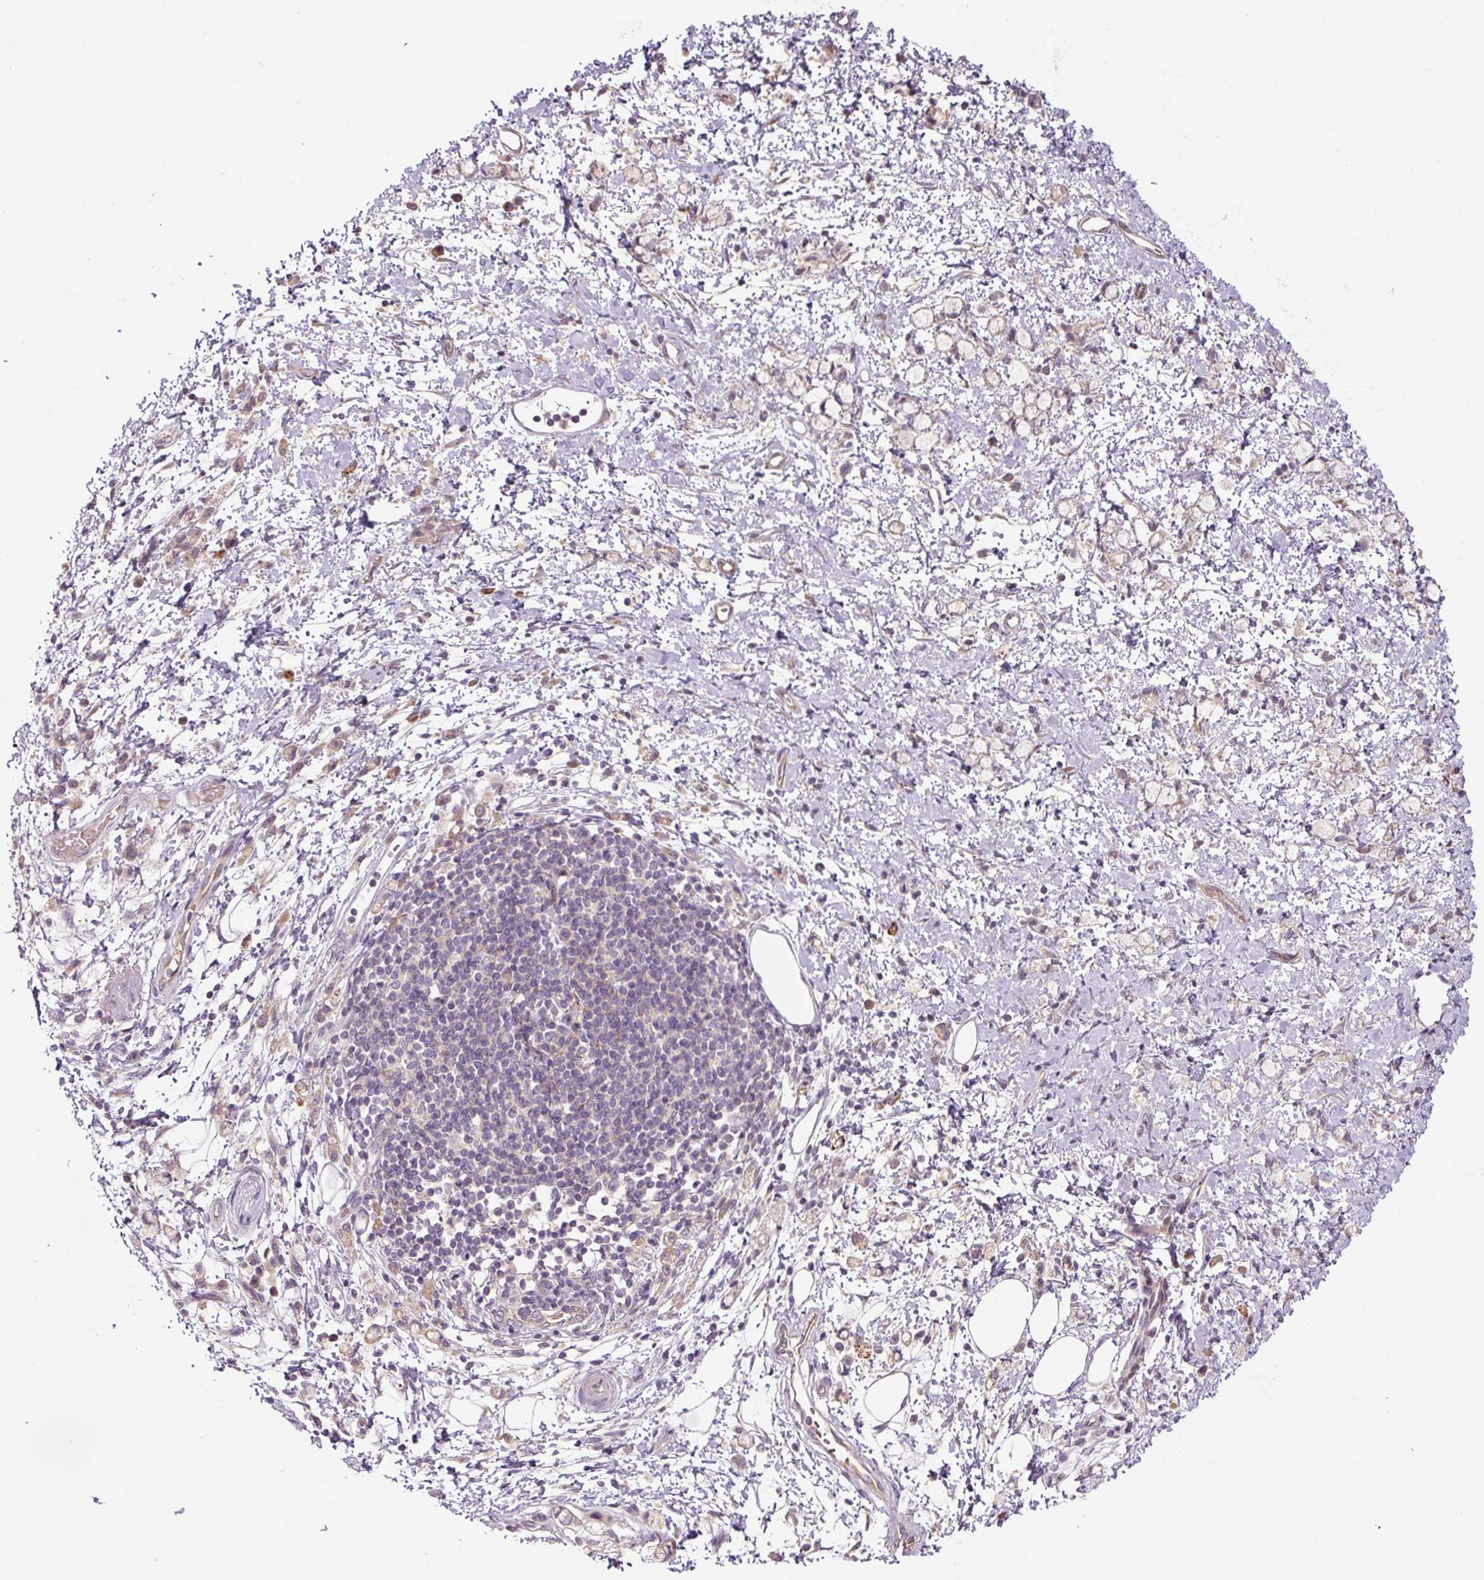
{"staining": {"intensity": "weak", "quantity": "<25%", "location": "cytoplasmic/membranous"}, "tissue": "stomach cancer", "cell_type": "Tumor cells", "image_type": "cancer", "snomed": [{"axis": "morphology", "description": "Adenocarcinoma, NOS"}, {"axis": "topography", "description": "Stomach"}], "caption": "Immunohistochemistry image of stomach cancer (adenocarcinoma) stained for a protein (brown), which shows no expression in tumor cells. (DAB (3,3'-diaminobenzidine) immunohistochemistry, high magnification).", "gene": "YIF1B", "patient": {"sex": "female", "age": 60}}